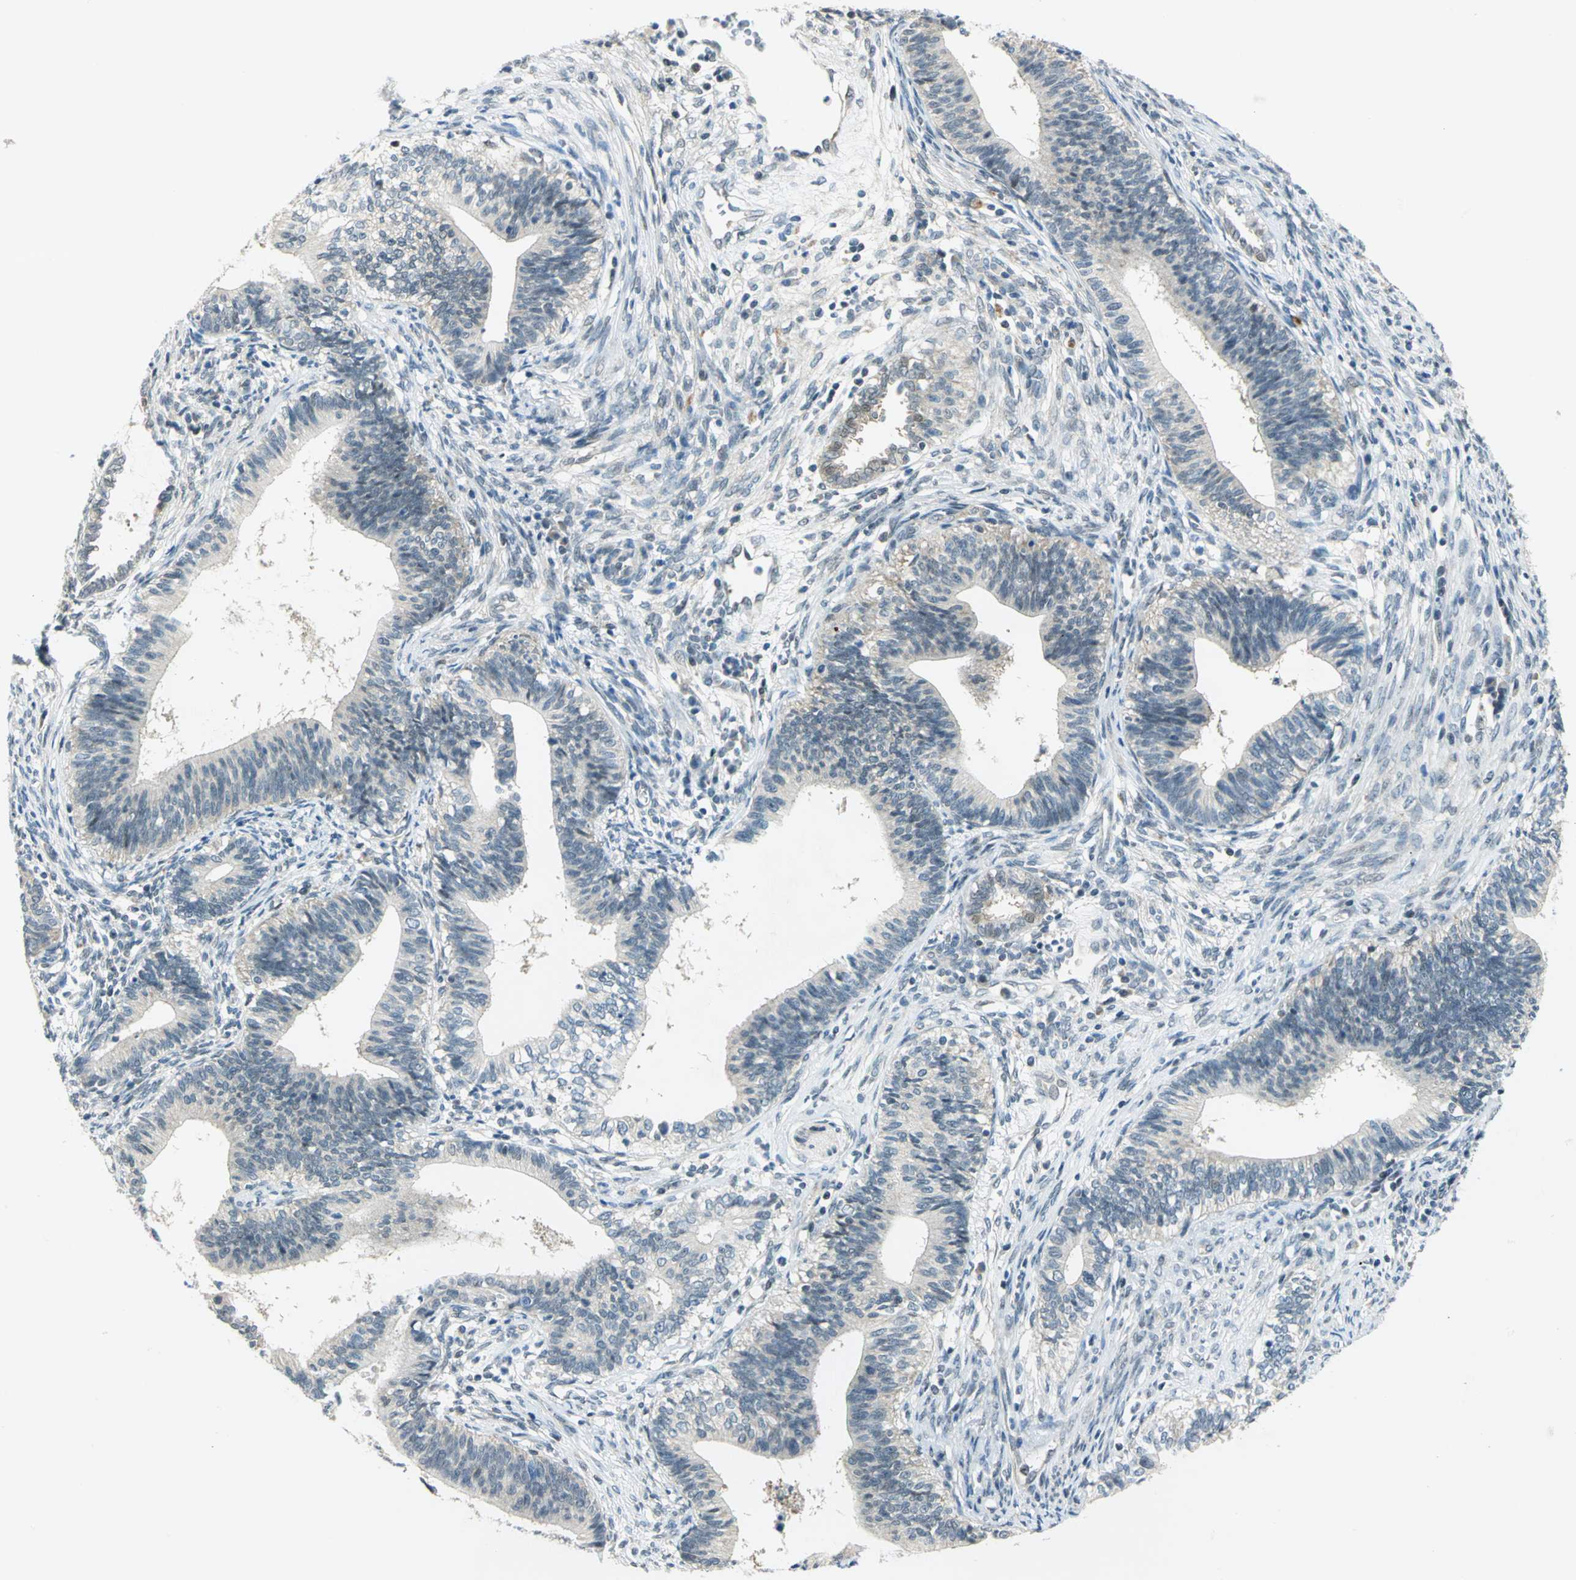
{"staining": {"intensity": "negative", "quantity": "none", "location": "none"}, "tissue": "cervical cancer", "cell_type": "Tumor cells", "image_type": "cancer", "snomed": [{"axis": "morphology", "description": "Adenocarcinoma, NOS"}, {"axis": "topography", "description": "Cervix"}], "caption": "Tumor cells are negative for brown protein staining in cervical cancer (adenocarcinoma).", "gene": "PIN1", "patient": {"sex": "female", "age": 44}}